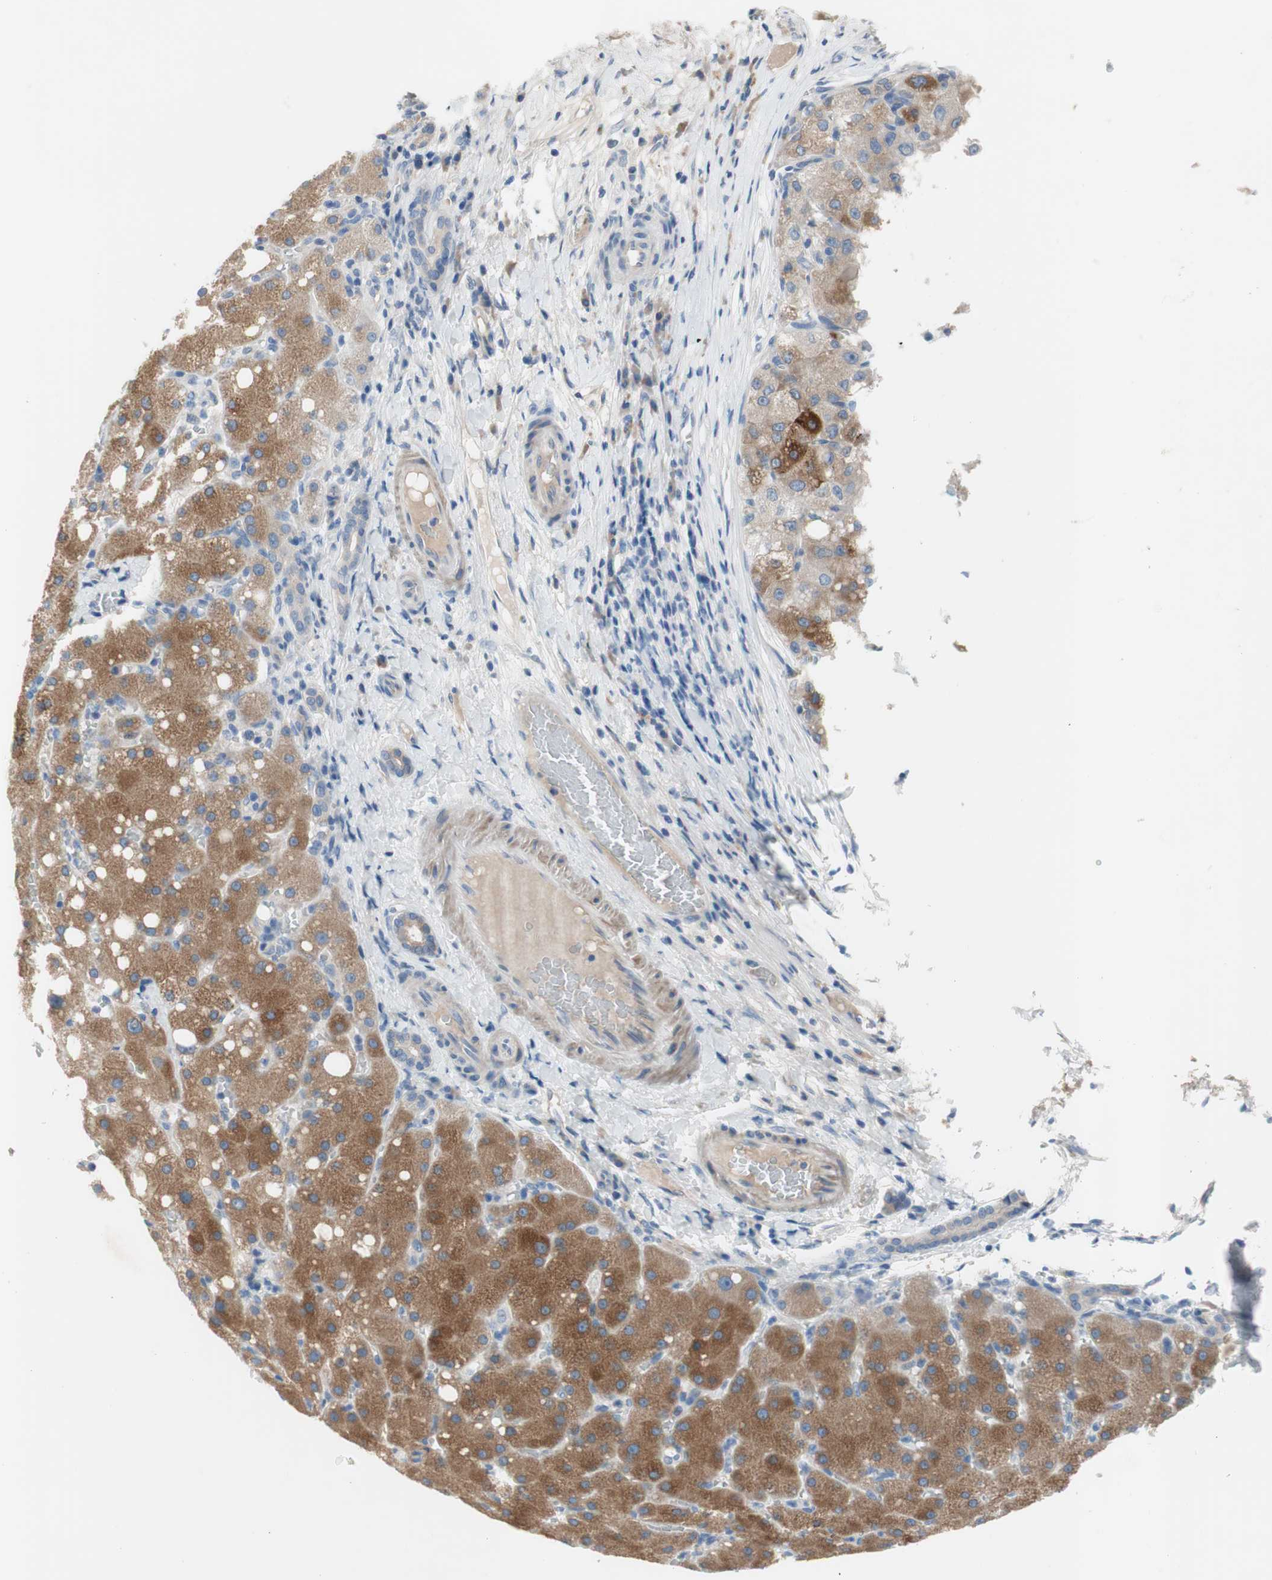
{"staining": {"intensity": "moderate", "quantity": ">75%", "location": "cytoplasmic/membranous"}, "tissue": "liver cancer", "cell_type": "Tumor cells", "image_type": "cancer", "snomed": [{"axis": "morphology", "description": "Carcinoma, Hepatocellular, NOS"}, {"axis": "topography", "description": "Liver"}], "caption": "This photomicrograph demonstrates immunohistochemistry (IHC) staining of human liver cancer (hepatocellular carcinoma), with medium moderate cytoplasmic/membranous expression in about >75% of tumor cells.", "gene": "FDFT1", "patient": {"sex": "male", "age": 80}}